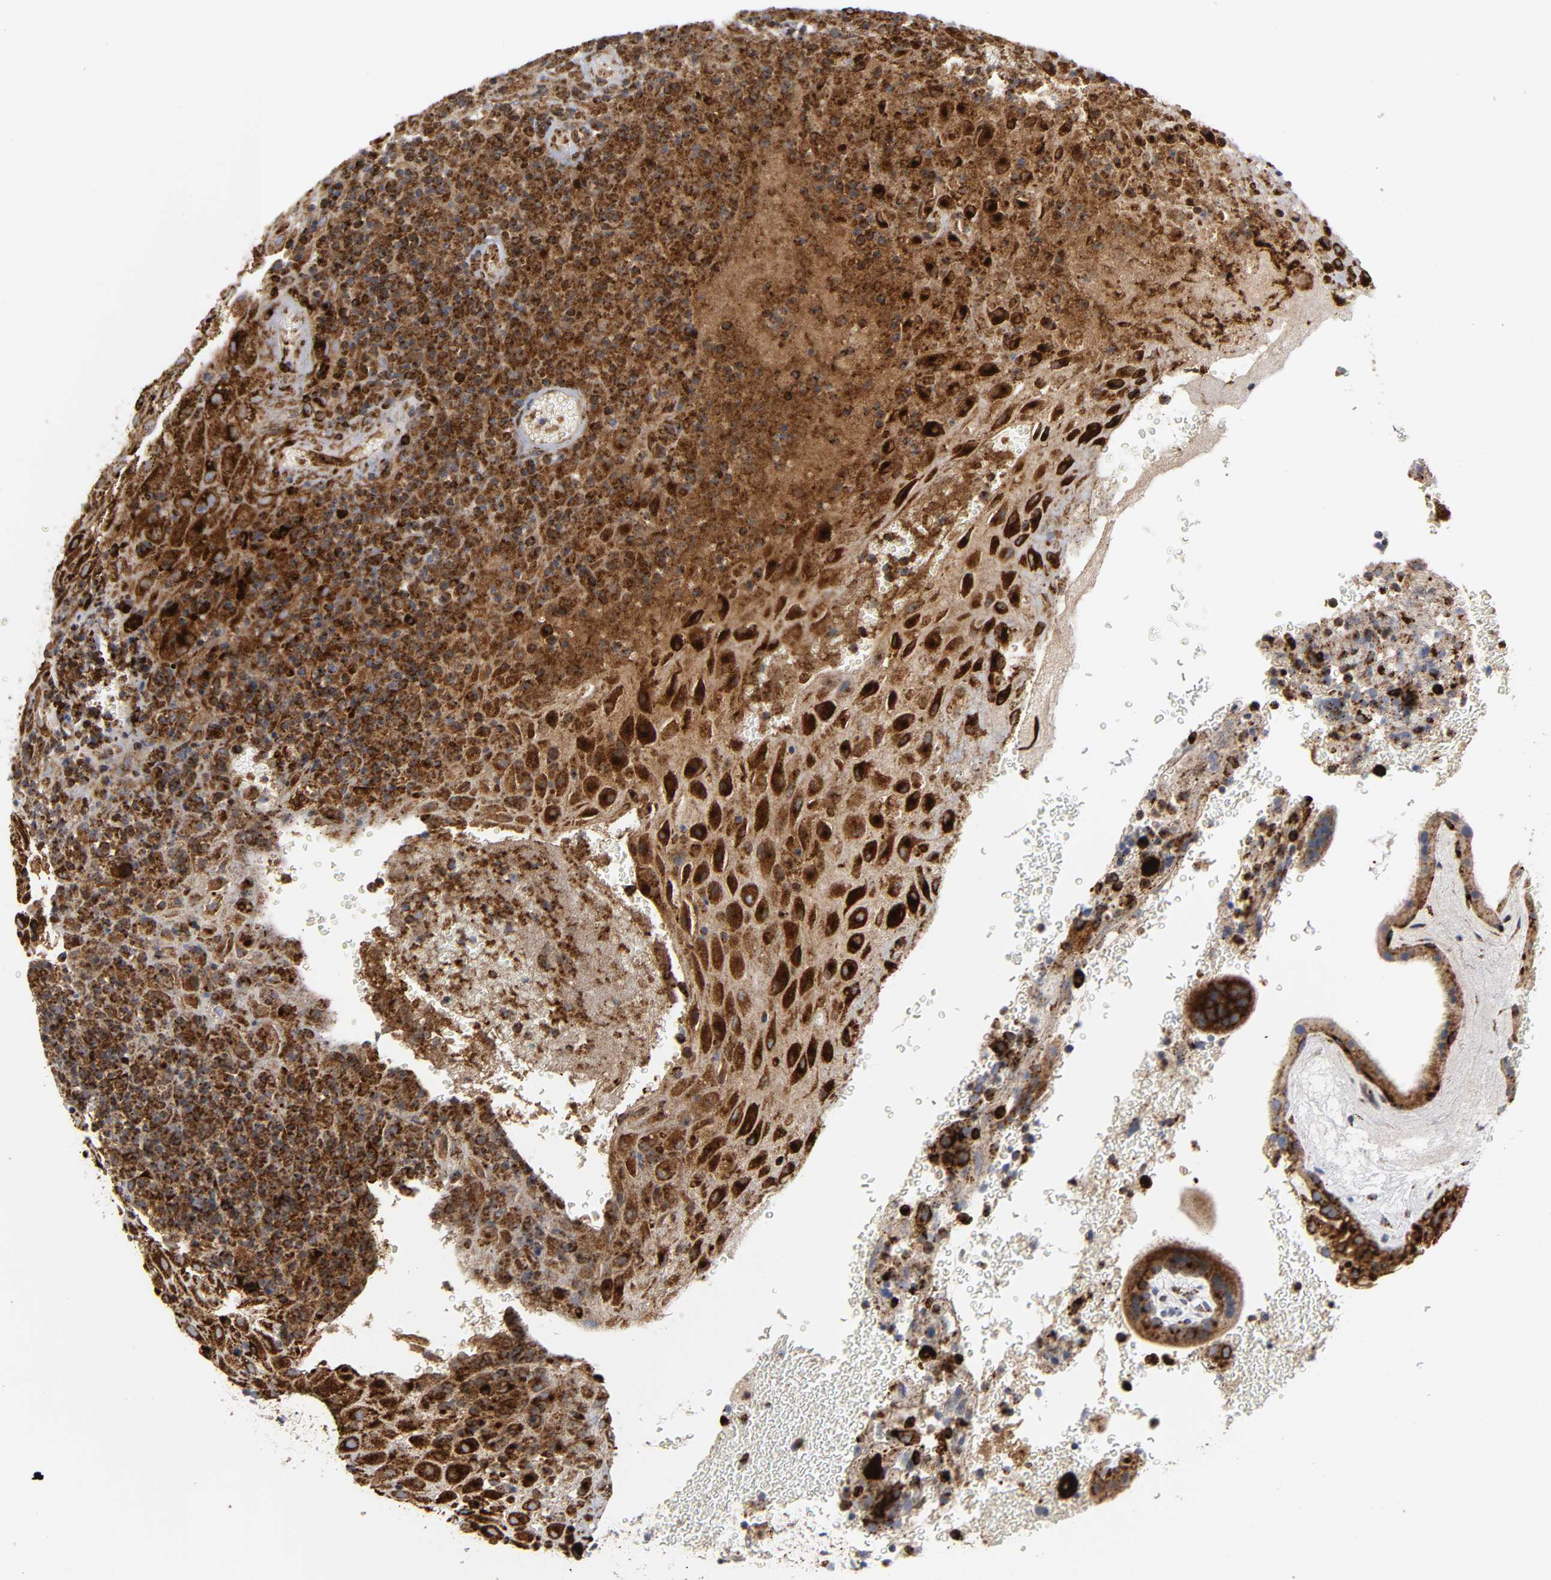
{"staining": {"intensity": "strong", "quantity": ">75%", "location": "cytoplasmic/membranous"}, "tissue": "placenta", "cell_type": "Decidual cells", "image_type": "normal", "snomed": [{"axis": "morphology", "description": "Normal tissue, NOS"}, {"axis": "topography", "description": "Placenta"}], "caption": "Immunohistochemical staining of unremarkable human placenta reveals strong cytoplasmic/membranous protein positivity in approximately >75% of decidual cells.", "gene": "PSAP", "patient": {"sex": "female", "age": 19}}